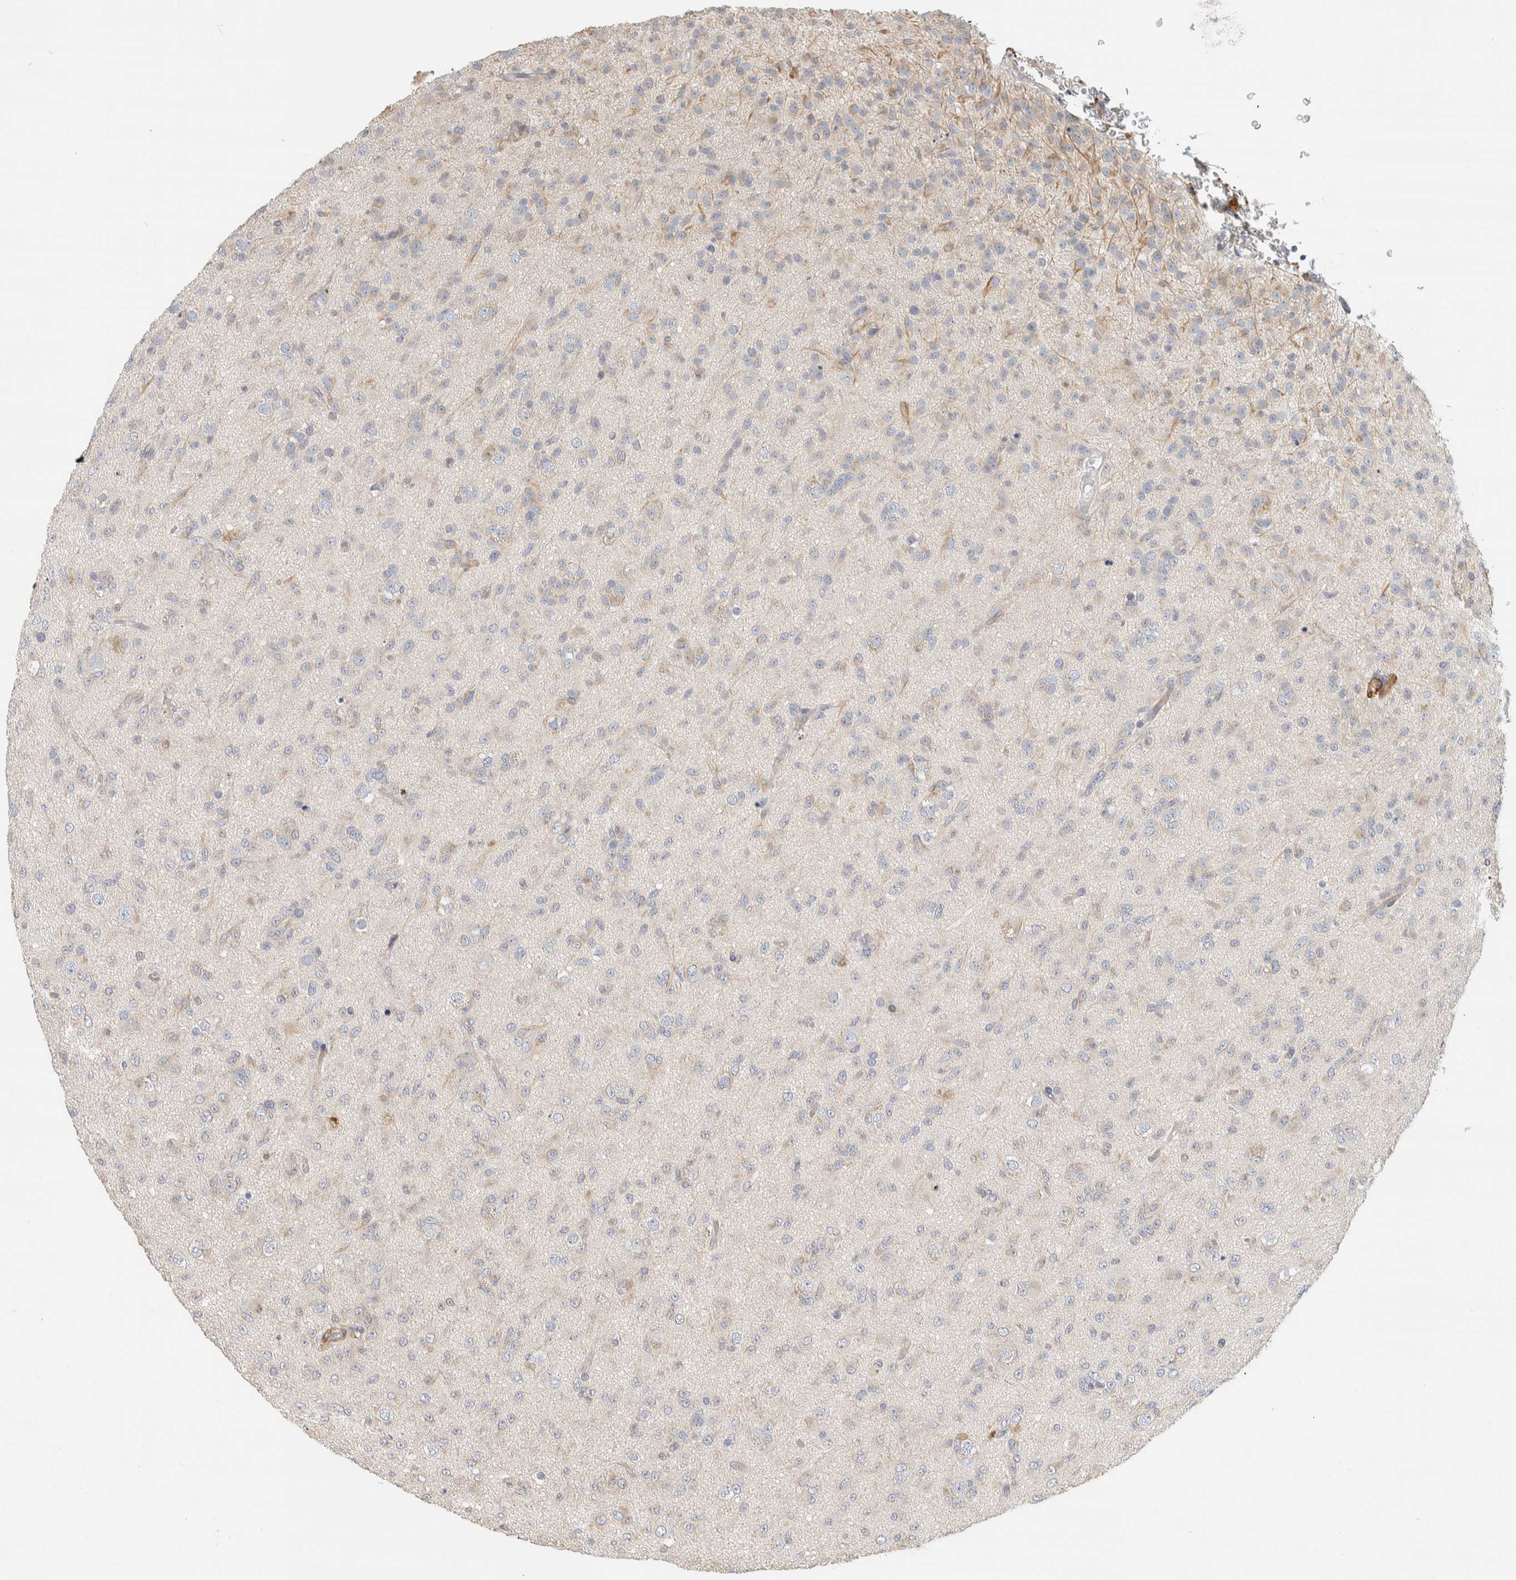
{"staining": {"intensity": "weak", "quantity": "<25%", "location": "cytoplasmic/membranous"}, "tissue": "glioma", "cell_type": "Tumor cells", "image_type": "cancer", "snomed": [{"axis": "morphology", "description": "Glioma, malignant, Low grade"}, {"axis": "topography", "description": "Brain"}], "caption": "A high-resolution histopathology image shows IHC staining of glioma, which exhibits no significant expression in tumor cells.", "gene": "CDR2", "patient": {"sex": "male", "age": 65}}